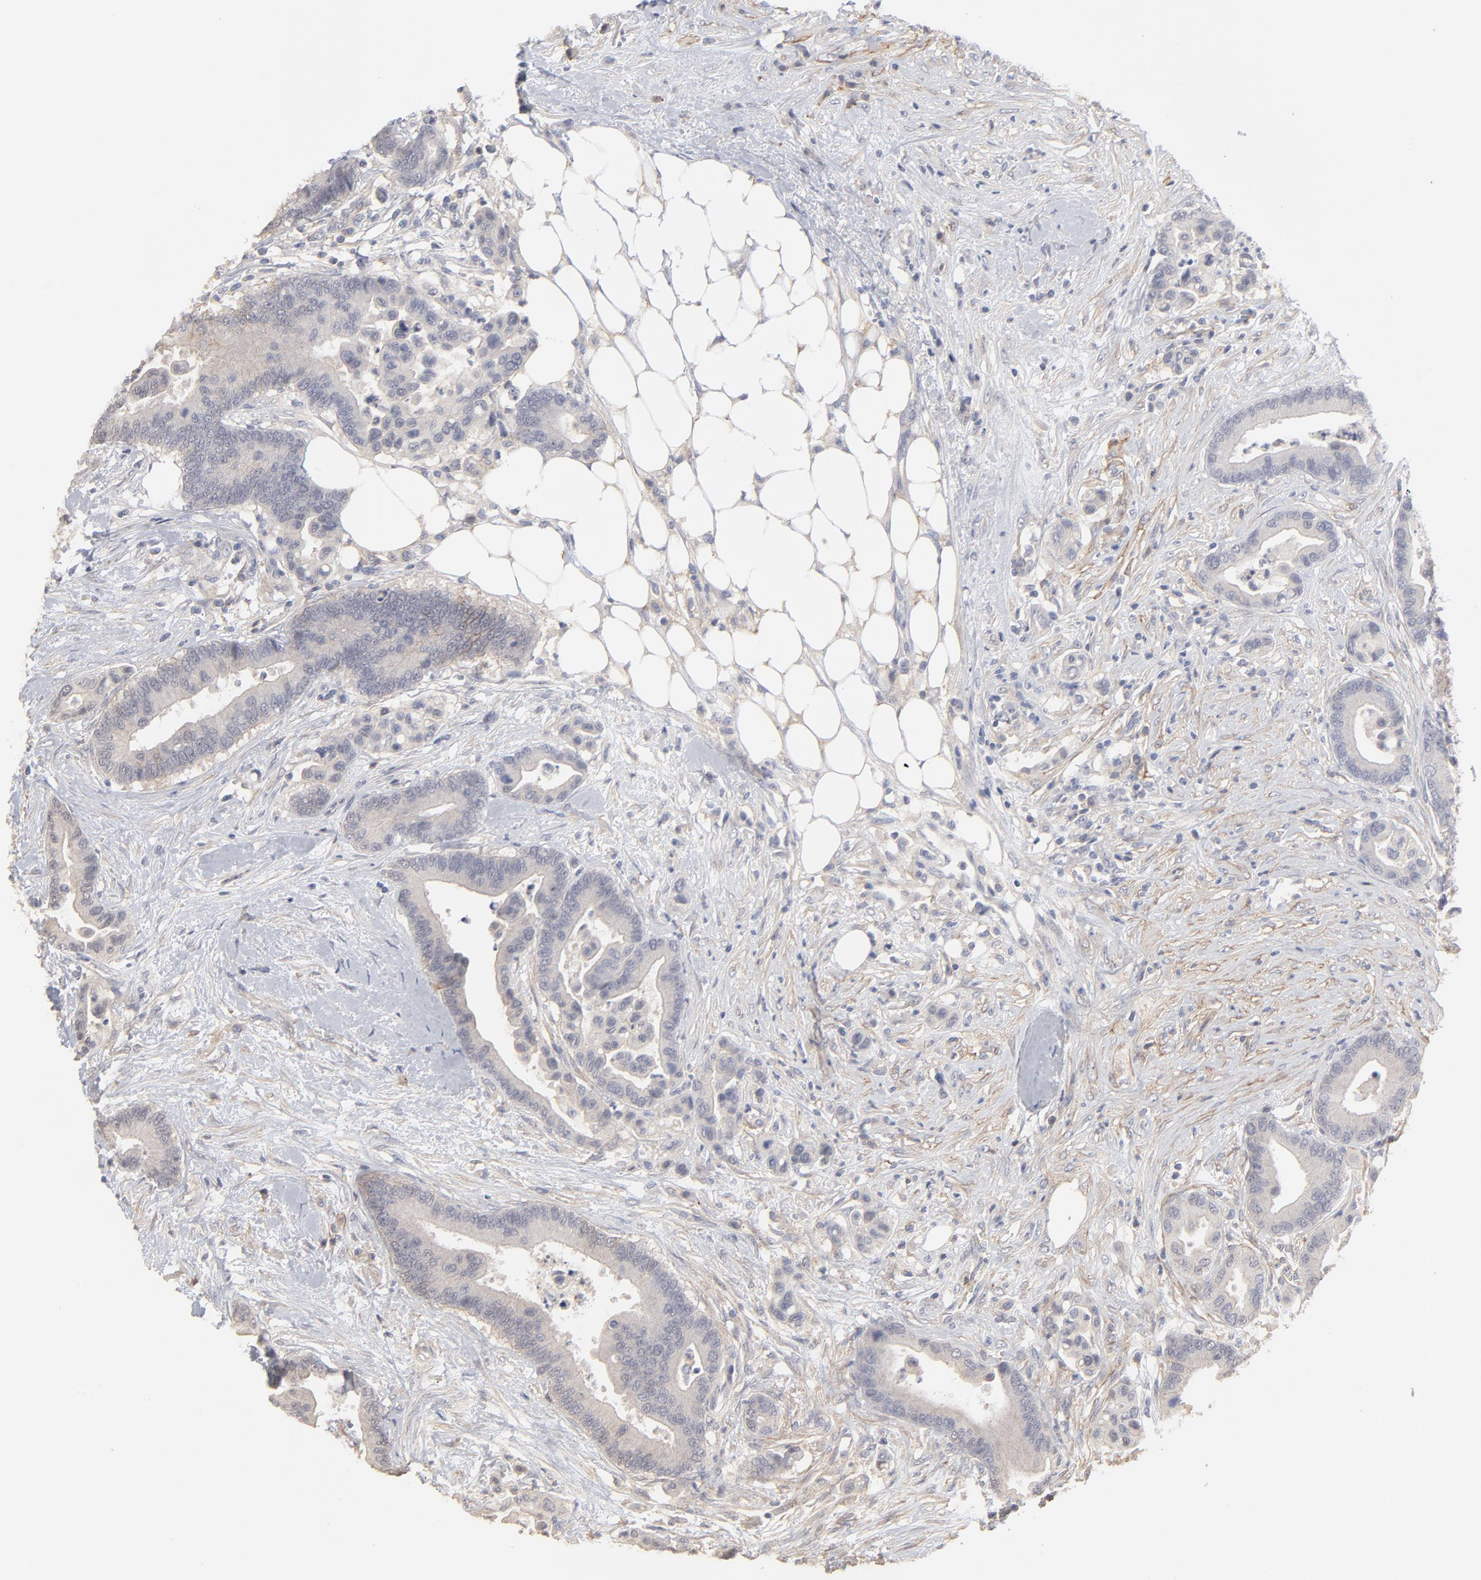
{"staining": {"intensity": "weak", "quantity": "25%-75%", "location": "cytoplasmic/membranous"}, "tissue": "colorectal cancer", "cell_type": "Tumor cells", "image_type": "cancer", "snomed": [{"axis": "morphology", "description": "Adenocarcinoma, NOS"}, {"axis": "topography", "description": "Colon"}], "caption": "The photomicrograph exhibits a brown stain indicating the presence of a protein in the cytoplasmic/membranous of tumor cells in colorectal cancer.", "gene": "SLC16A1", "patient": {"sex": "male", "age": 82}}